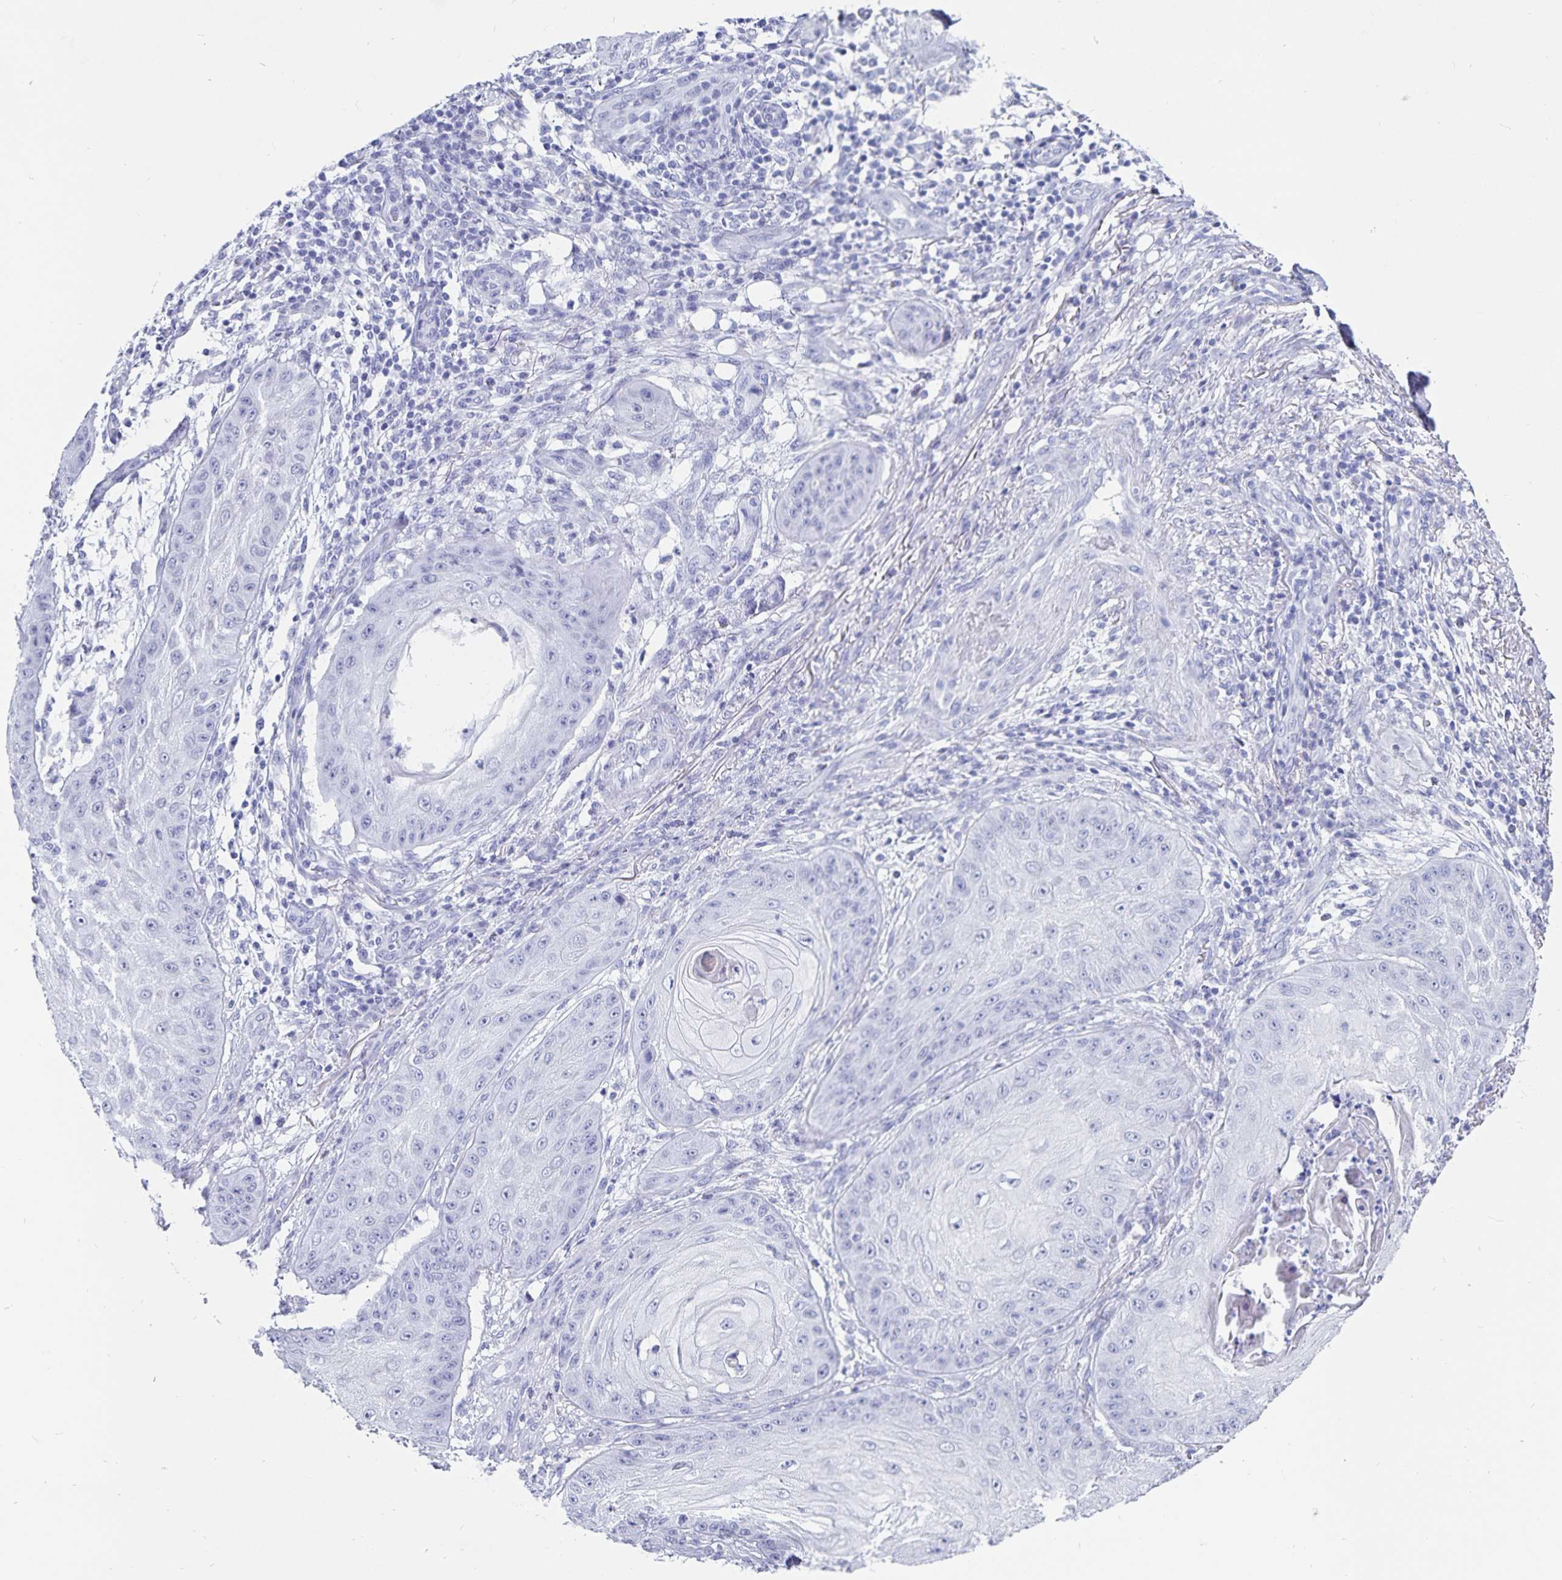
{"staining": {"intensity": "negative", "quantity": "none", "location": "none"}, "tissue": "skin cancer", "cell_type": "Tumor cells", "image_type": "cancer", "snomed": [{"axis": "morphology", "description": "Squamous cell carcinoma, NOS"}, {"axis": "topography", "description": "Skin"}], "caption": "Immunohistochemical staining of human skin squamous cell carcinoma exhibits no significant positivity in tumor cells. Nuclei are stained in blue.", "gene": "C19orf73", "patient": {"sex": "male", "age": 70}}